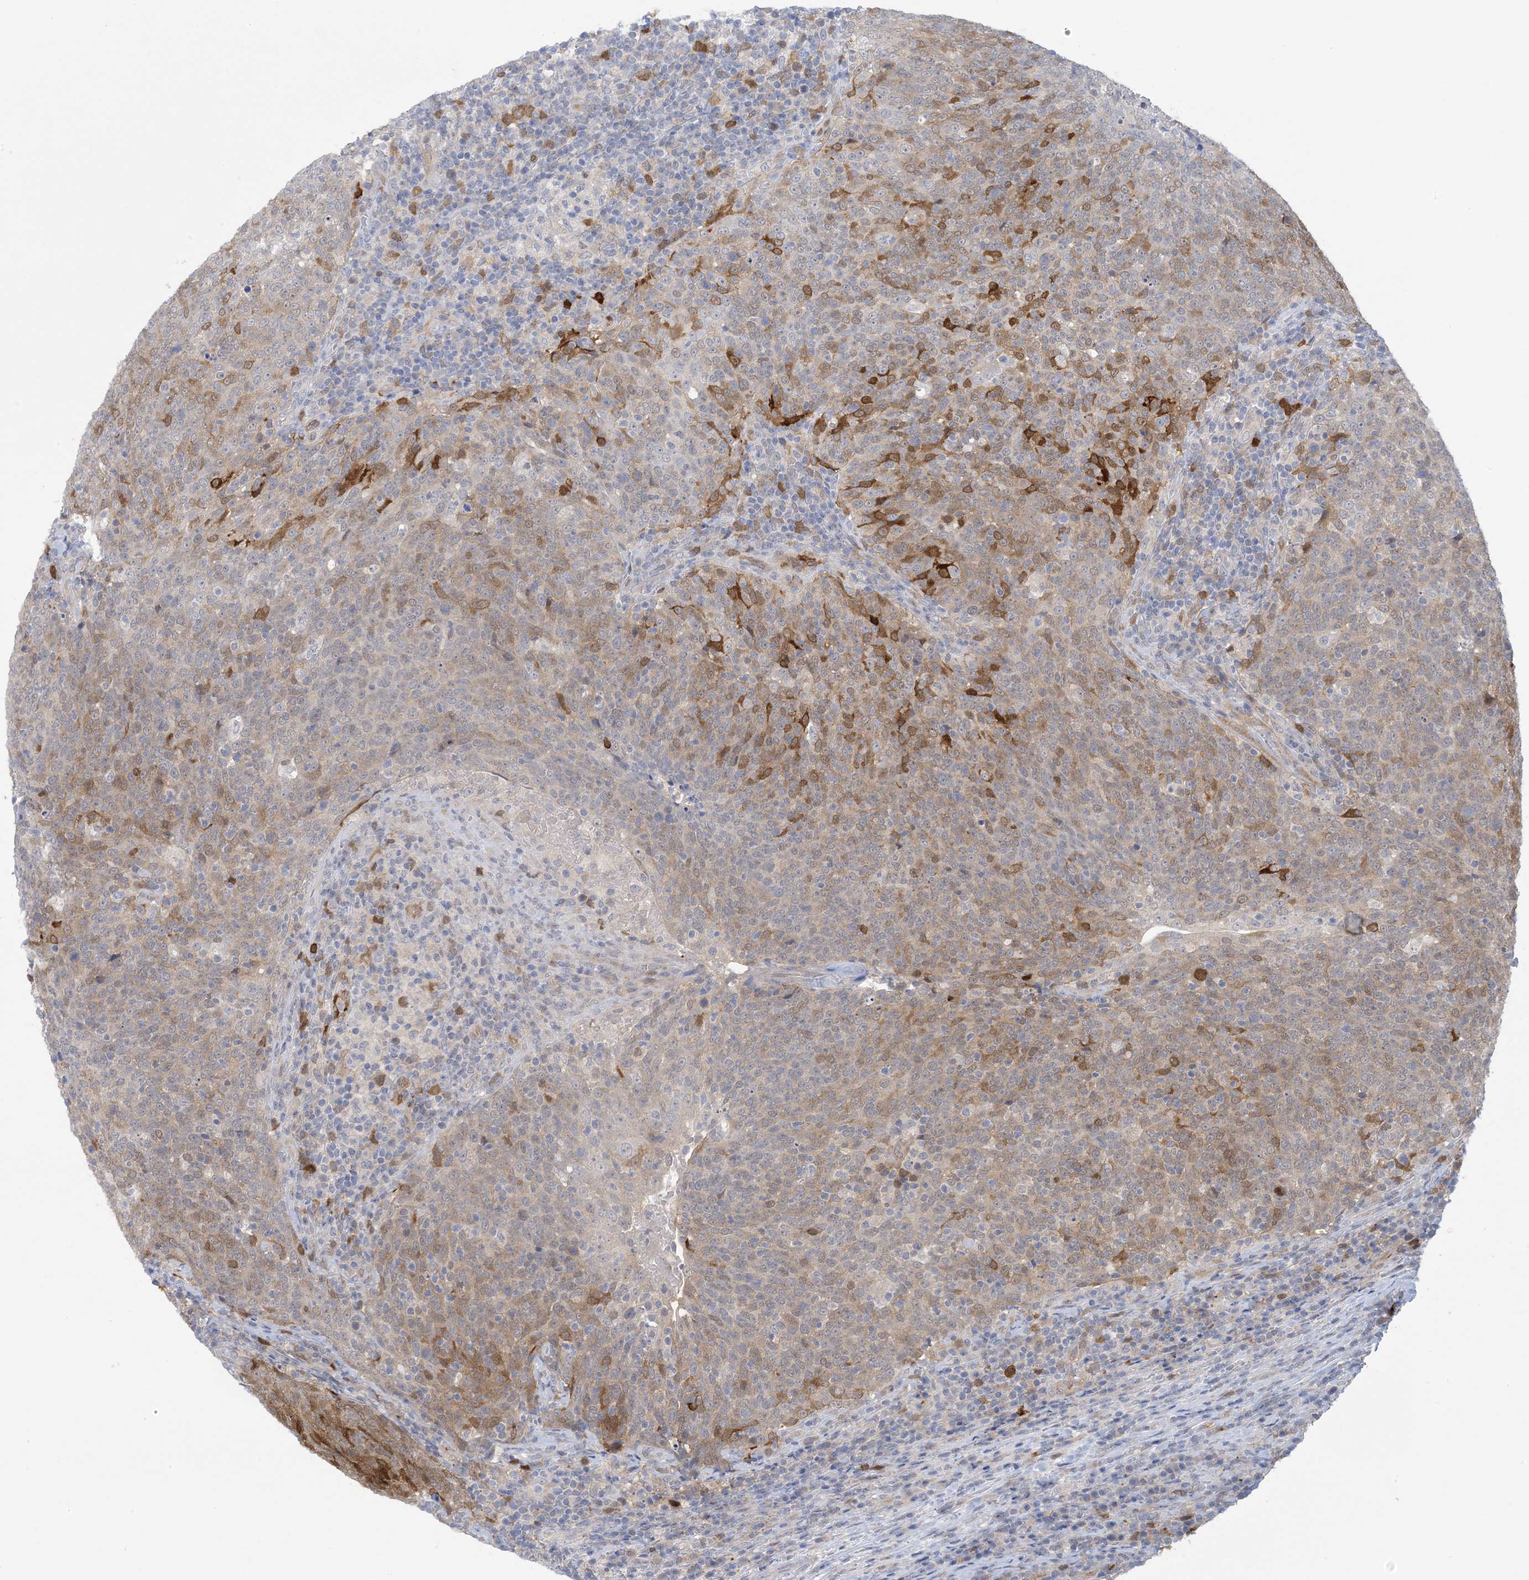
{"staining": {"intensity": "moderate", "quantity": "25%-75%", "location": "cytoplasmic/membranous"}, "tissue": "head and neck cancer", "cell_type": "Tumor cells", "image_type": "cancer", "snomed": [{"axis": "morphology", "description": "Squamous cell carcinoma, NOS"}, {"axis": "morphology", "description": "Squamous cell carcinoma, metastatic, NOS"}, {"axis": "topography", "description": "Lymph node"}, {"axis": "topography", "description": "Head-Neck"}], "caption": "High-power microscopy captured an IHC photomicrograph of head and neck cancer (squamous cell carcinoma), revealing moderate cytoplasmic/membranous expression in about 25%-75% of tumor cells.", "gene": "HMGCS1", "patient": {"sex": "male", "age": 62}}